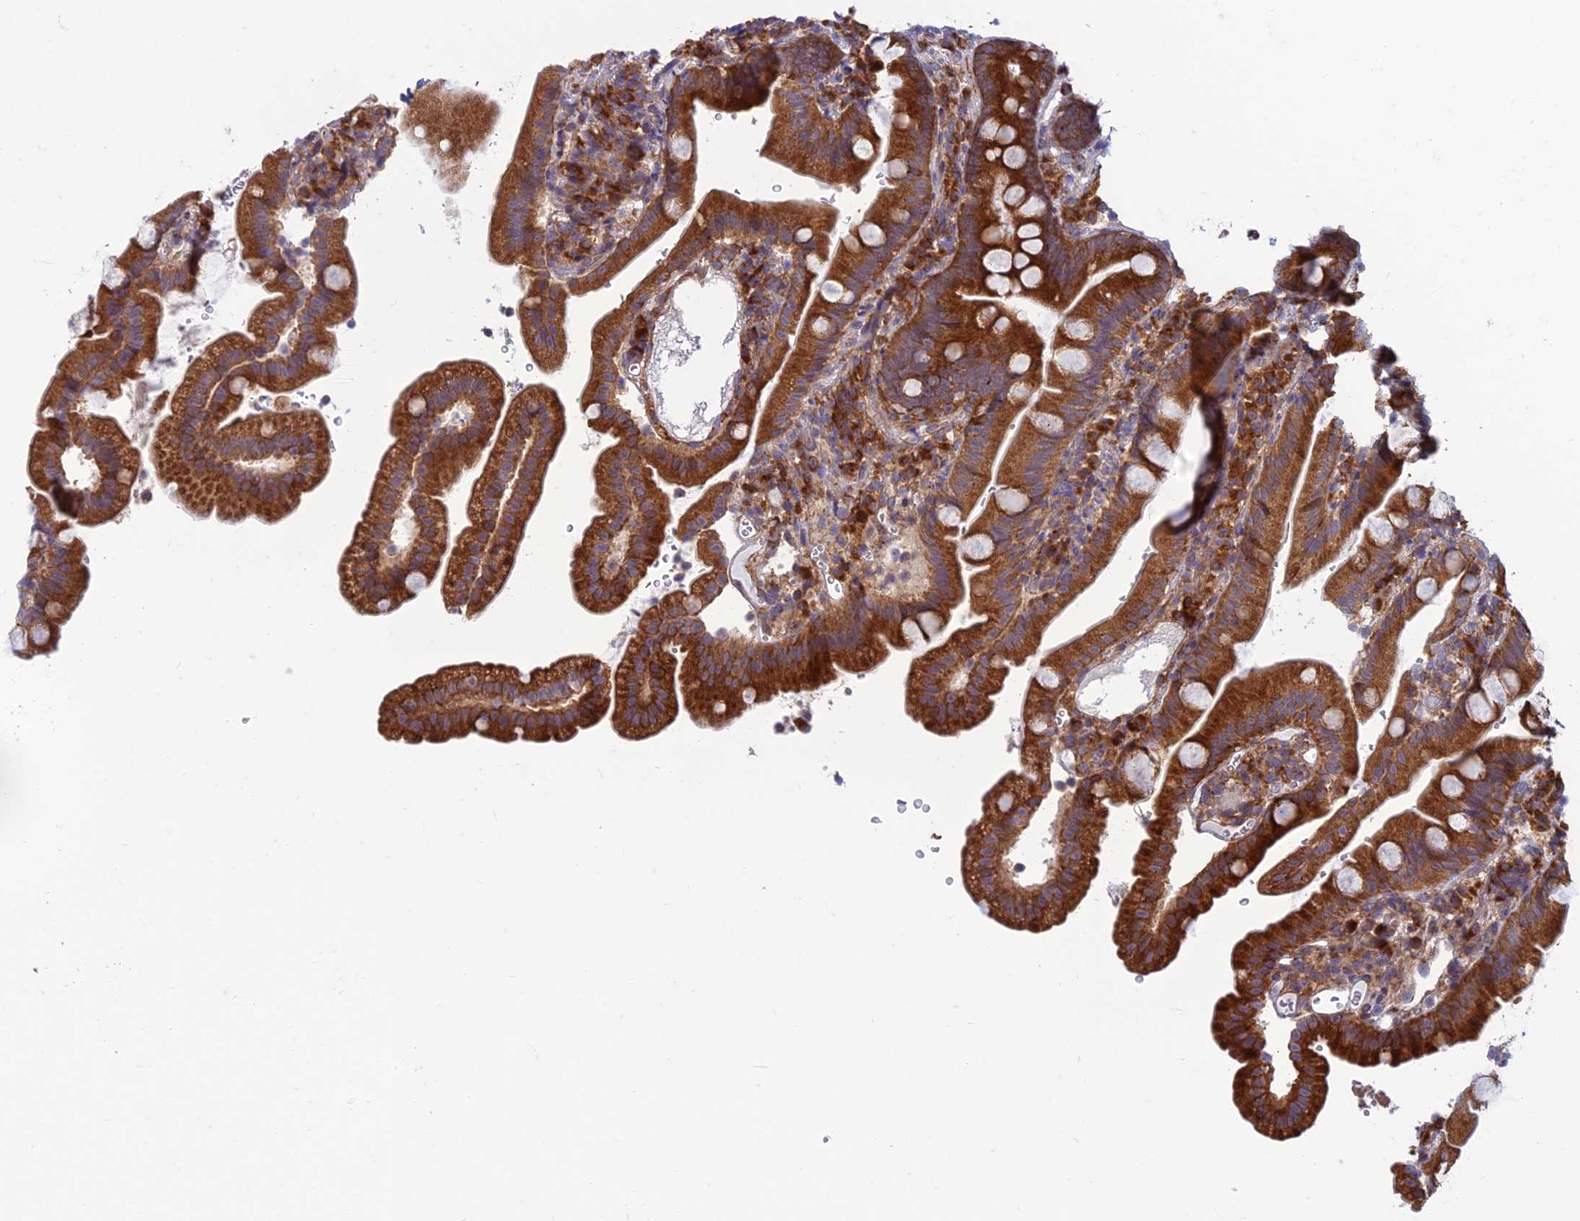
{"staining": {"intensity": "strong", "quantity": ">75%", "location": "cytoplasmic/membranous"}, "tissue": "duodenum", "cell_type": "Glandular cells", "image_type": "normal", "snomed": [{"axis": "morphology", "description": "Normal tissue, NOS"}, {"axis": "topography", "description": "Duodenum"}], "caption": "Immunohistochemical staining of normal human duodenum displays >75% levels of strong cytoplasmic/membranous protein positivity in about >75% of glandular cells.", "gene": "RPL17", "patient": {"sex": "female", "age": 67}}